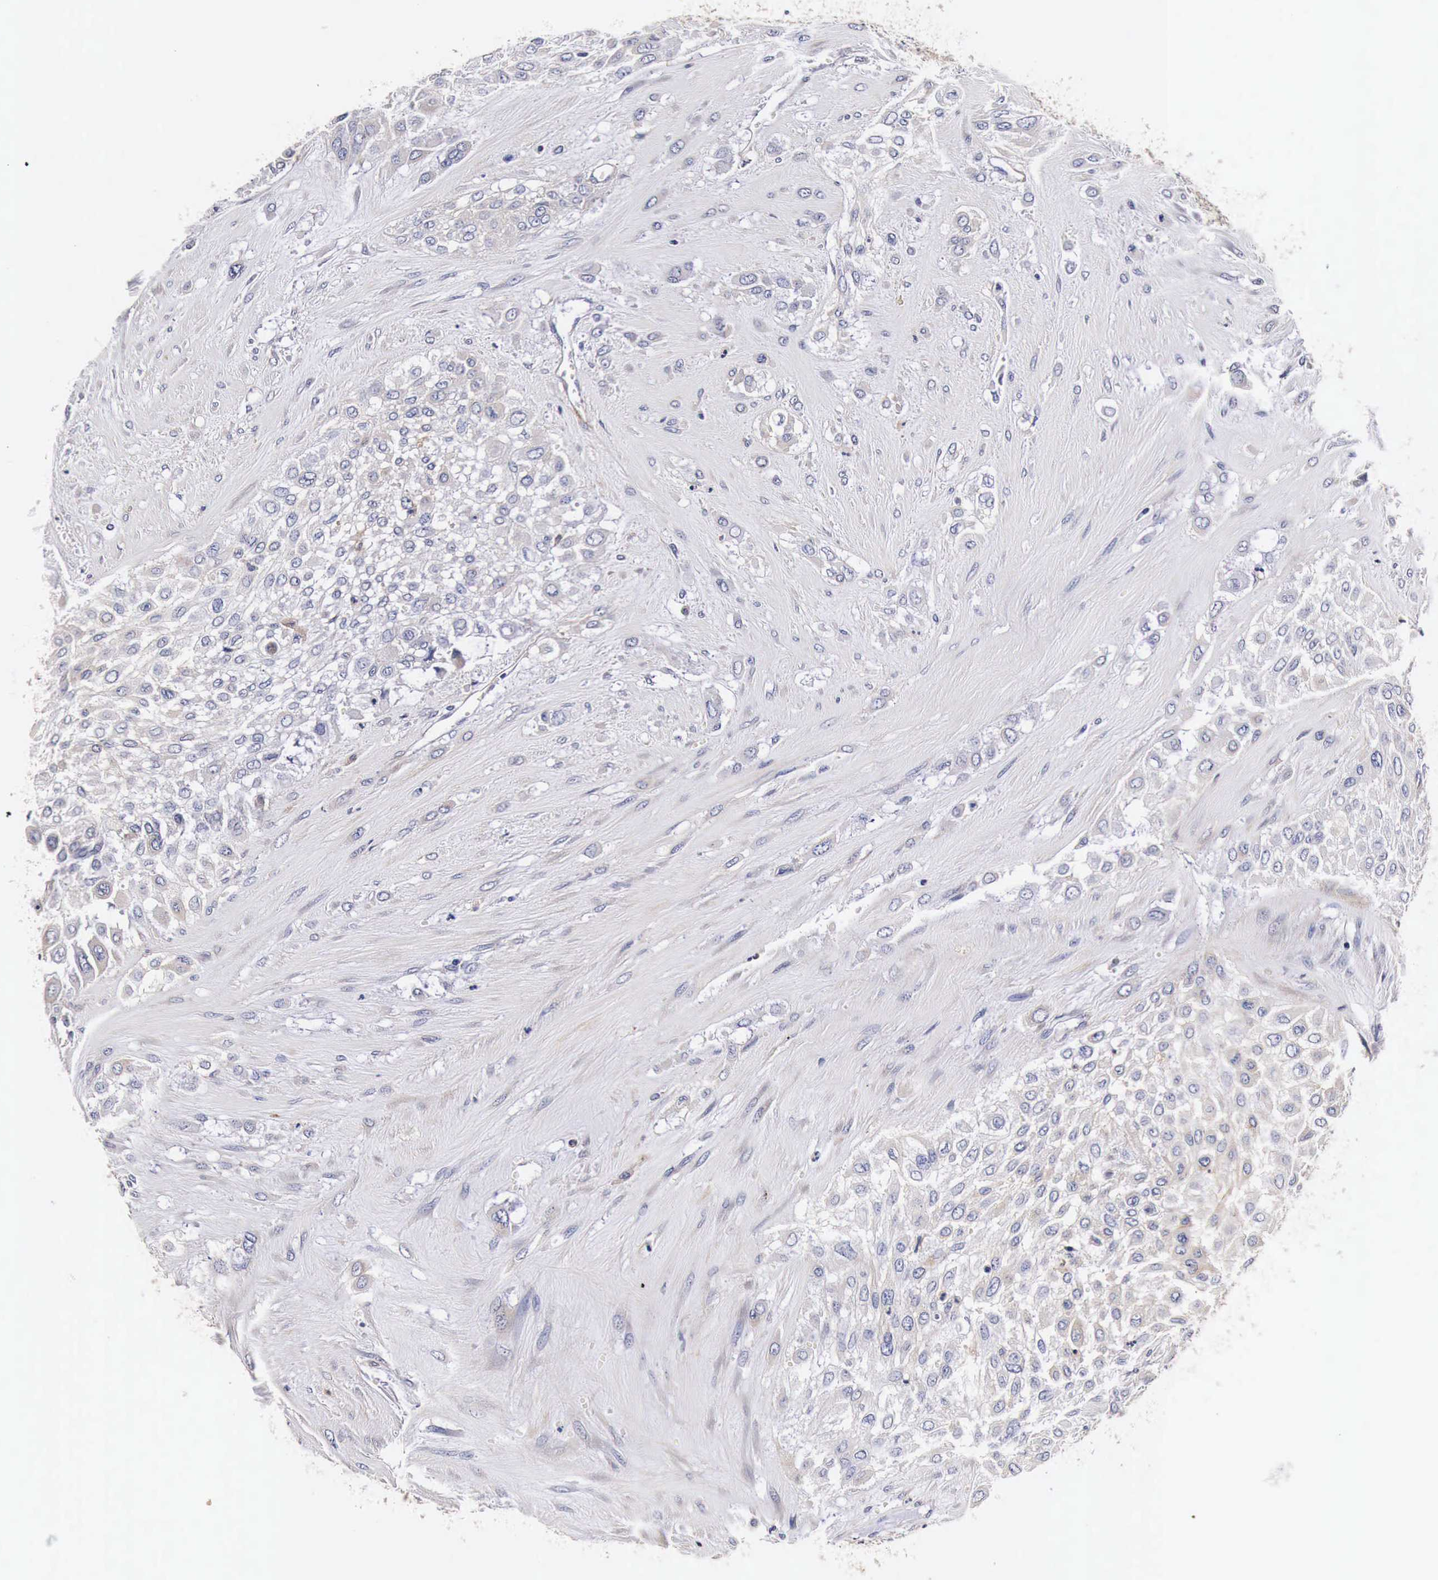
{"staining": {"intensity": "weak", "quantity": "<25%", "location": "cytoplasmic/membranous"}, "tissue": "urothelial cancer", "cell_type": "Tumor cells", "image_type": "cancer", "snomed": [{"axis": "morphology", "description": "Urothelial carcinoma, High grade"}, {"axis": "topography", "description": "Urinary bladder"}], "caption": "High power microscopy micrograph of an immunohistochemistry image of urothelial cancer, revealing no significant staining in tumor cells.", "gene": "RP2", "patient": {"sex": "male", "age": 57}}